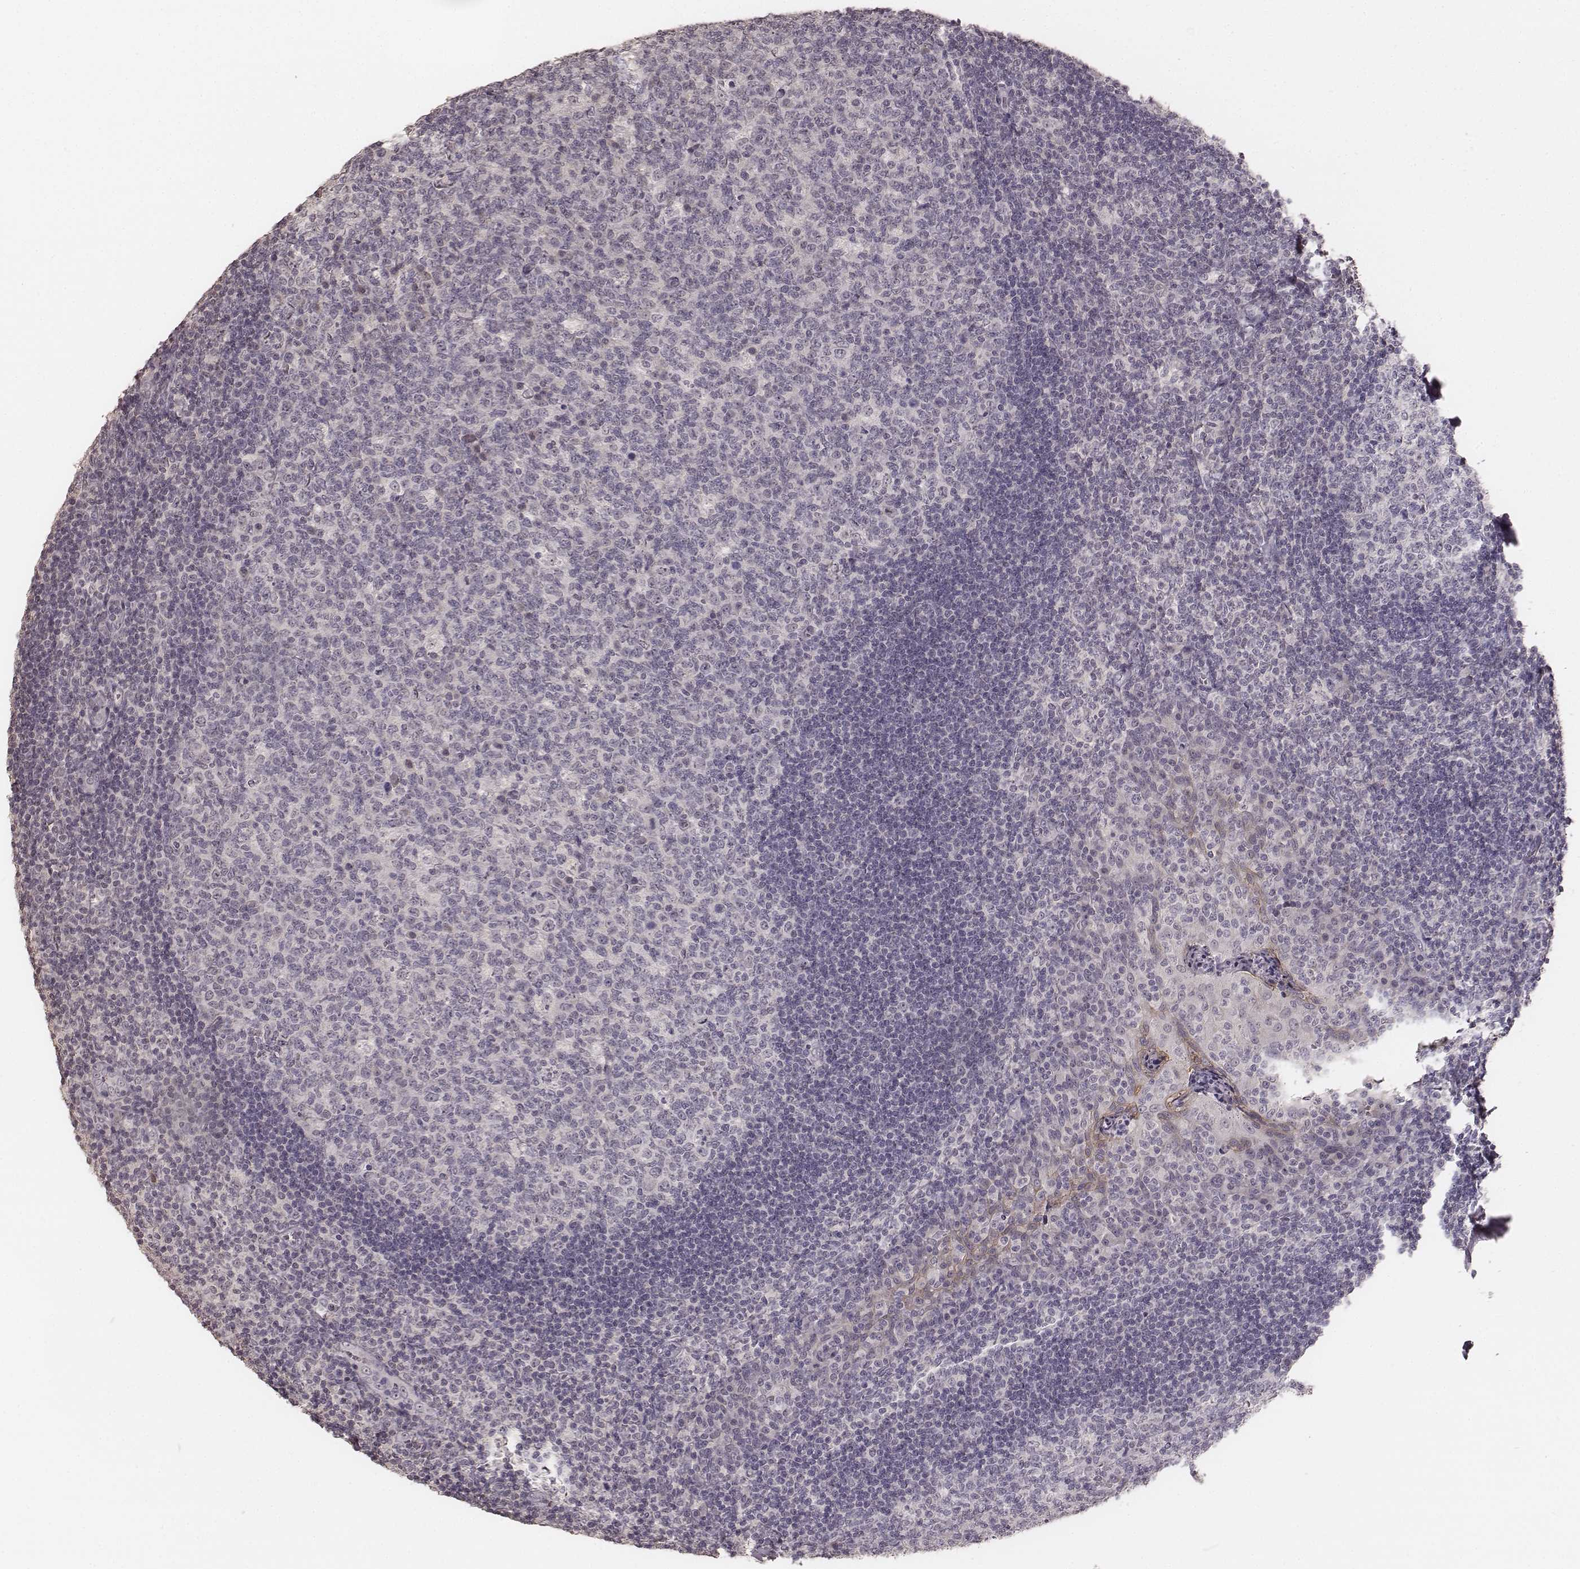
{"staining": {"intensity": "negative", "quantity": "none", "location": "none"}, "tissue": "tonsil", "cell_type": "Germinal center cells", "image_type": "normal", "snomed": [{"axis": "morphology", "description": "Normal tissue, NOS"}, {"axis": "topography", "description": "Tonsil"}], "caption": "There is no significant staining in germinal center cells of tonsil. (Stains: DAB (3,3'-diaminobenzidine) immunohistochemistry with hematoxylin counter stain, Microscopy: brightfield microscopy at high magnification).", "gene": "LY6K", "patient": {"sex": "male", "age": 17}}